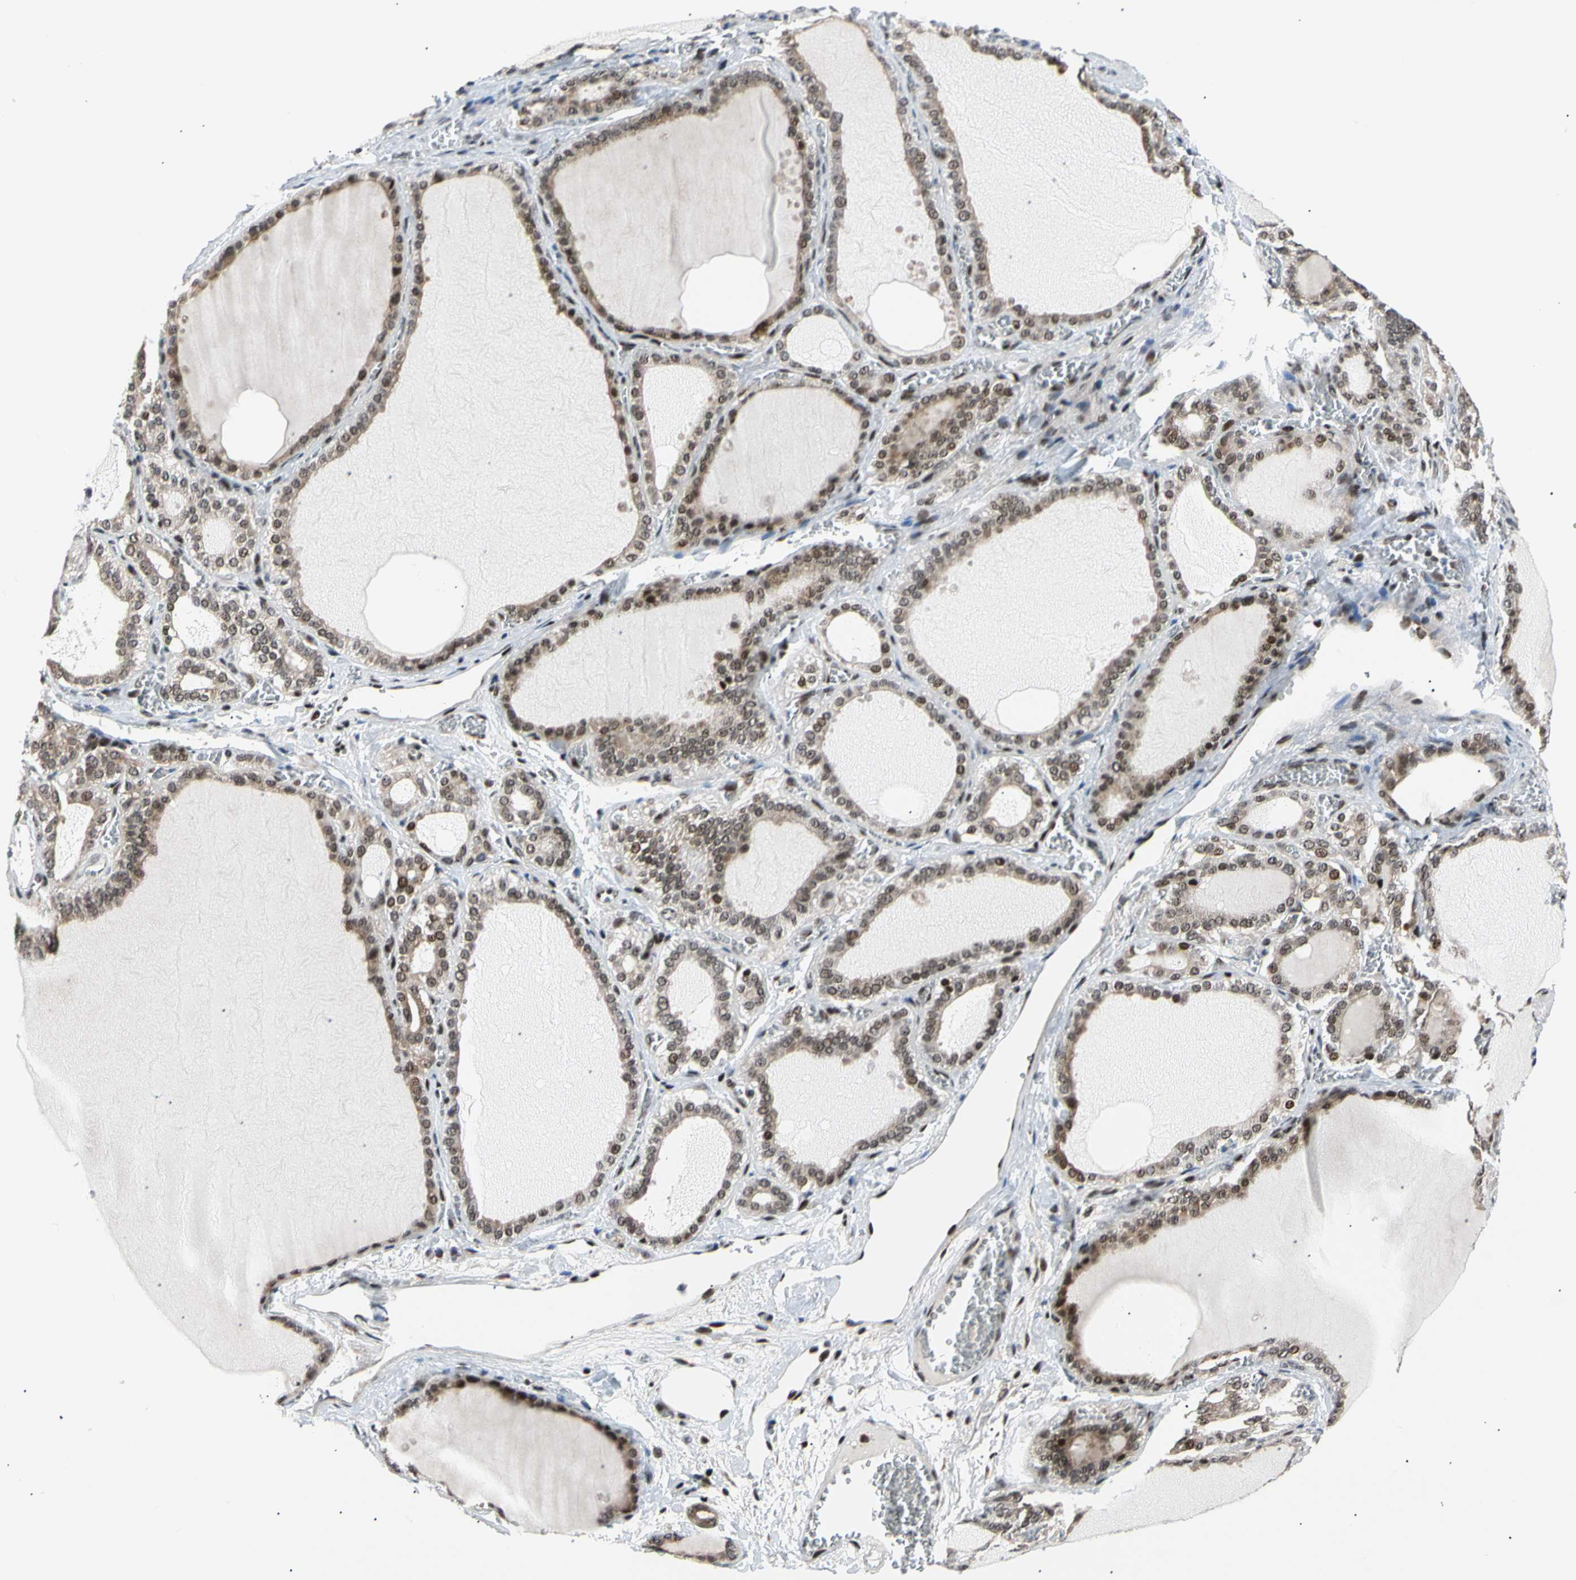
{"staining": {"intensity": "strong", "quantity": ">75%", "location": "nuclear"}, "tissue": "thyroid gland", "cell_type": "Glandular cells", "image_type": "normal", "snomed": [{"axis": "morphology", "description": "Normal tissue, NOS"}, {"axis": "topography", "description": "Thyroid gland"}], "caption": "IHC photomicrograph of benign thyroid gland: human thyroid gland stained using IHC reveals high levels of strong protein expression localized specifically in the nuclear of glandular cells, appearing as a nuclear brown color.", "gene": "E2F1", "patient": {"sex": "female", "age": 55}}